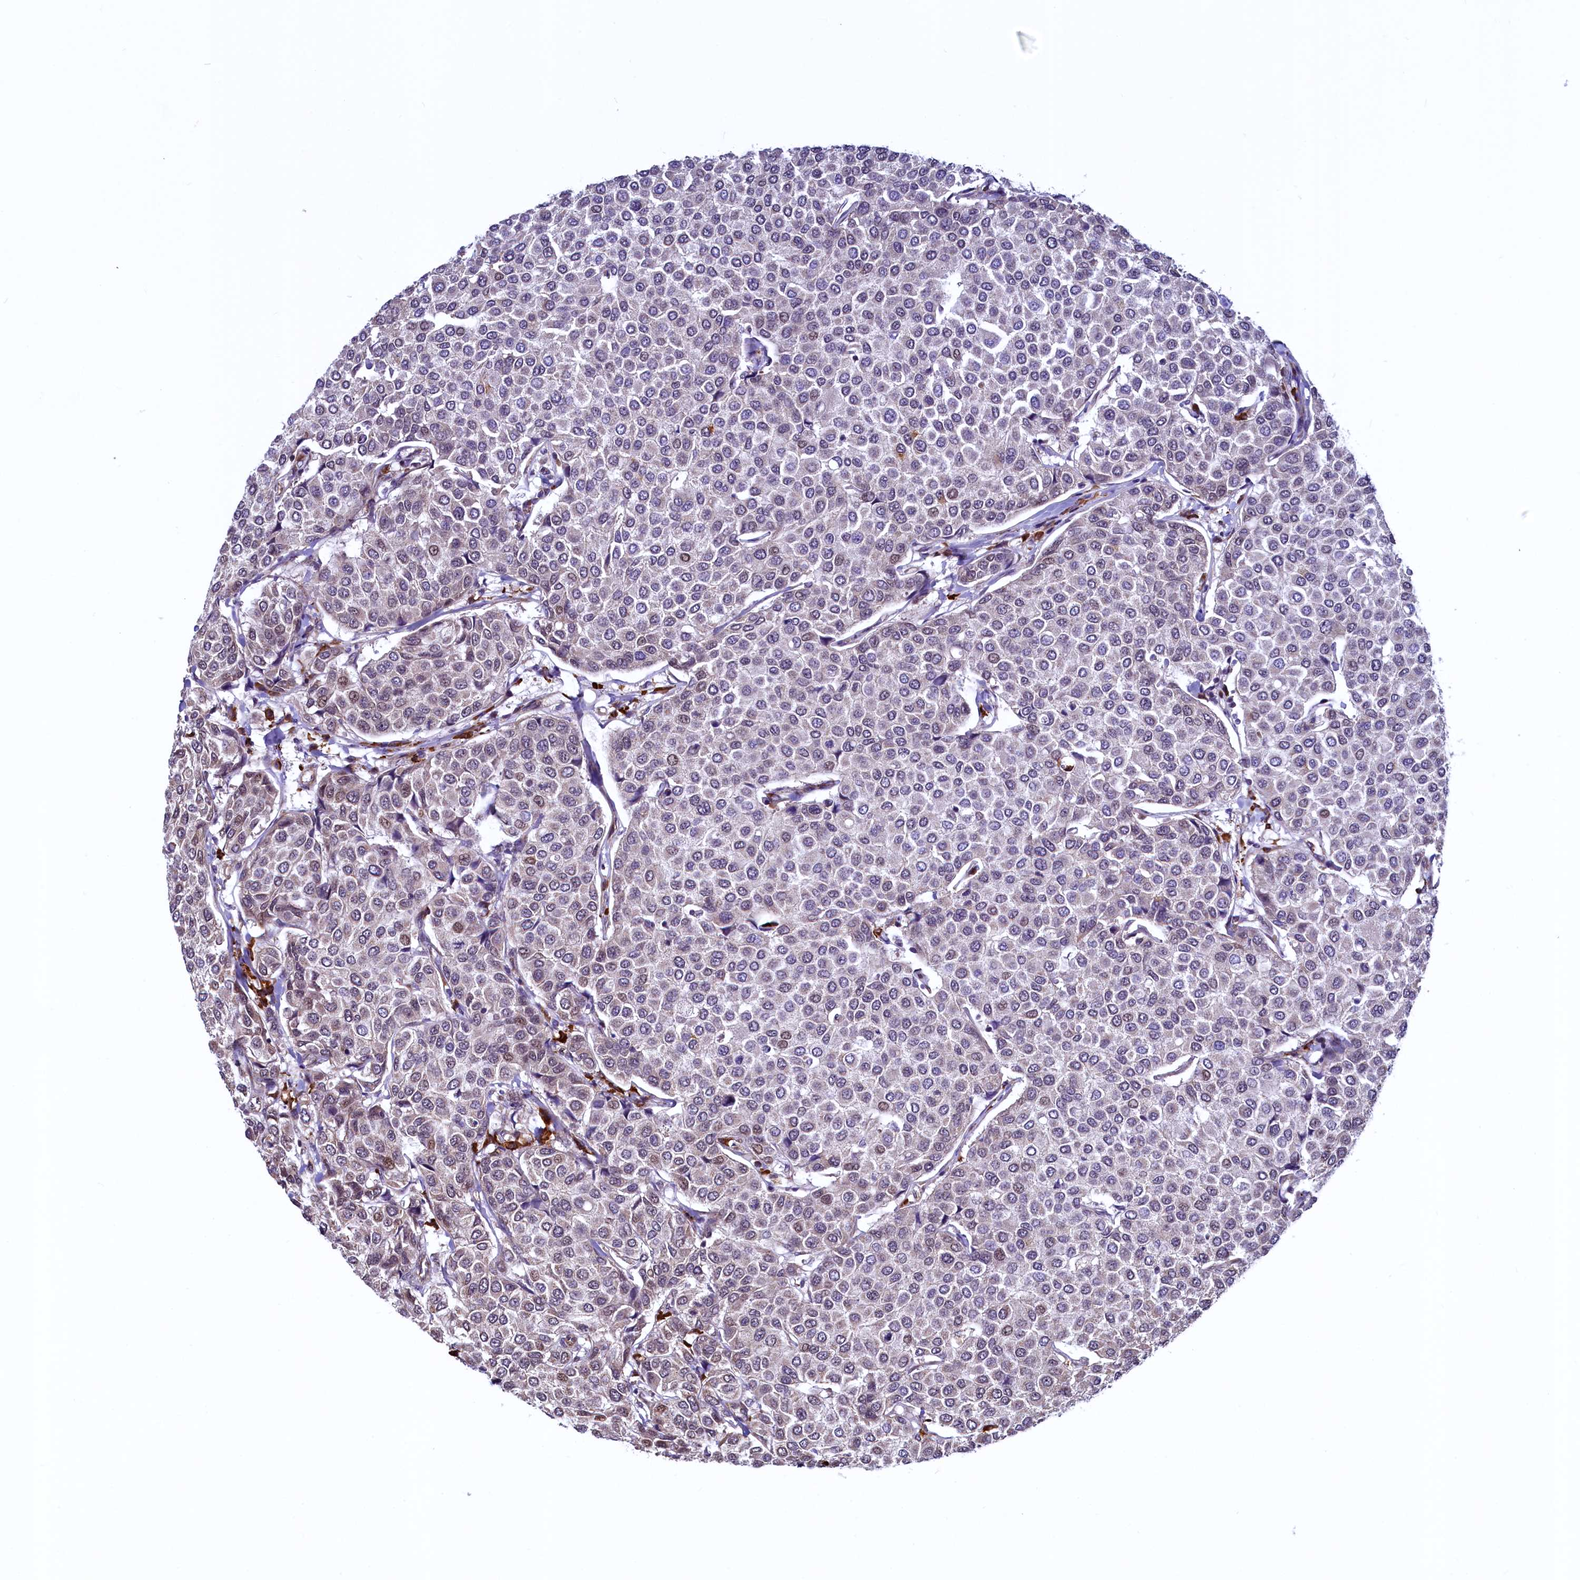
{"staining": {"intensity": "weak", "quantity": "<25%", "location": "cytoplasmic/membranous,nuclear"}, "tissue": "breast cancer", "cell_type": "Tumor cells", "image_type": "cancer", "snomed": [{"axis": "morphology", "description": "Duct carcinoma"}, {"axis": "topography", "description": "Breast"}], "caption": "Breast intraductal carcinoma was stained to show a protein in brown. There is no significant expression in tumor cells. The staining was performed using DAB to visualize the protein expression in brown, while the nuclei were stained in blue with hematoxylin (Magnification: 20x).", "gene": "RBFA", "patient": {"sex": "female", "age": 55}}